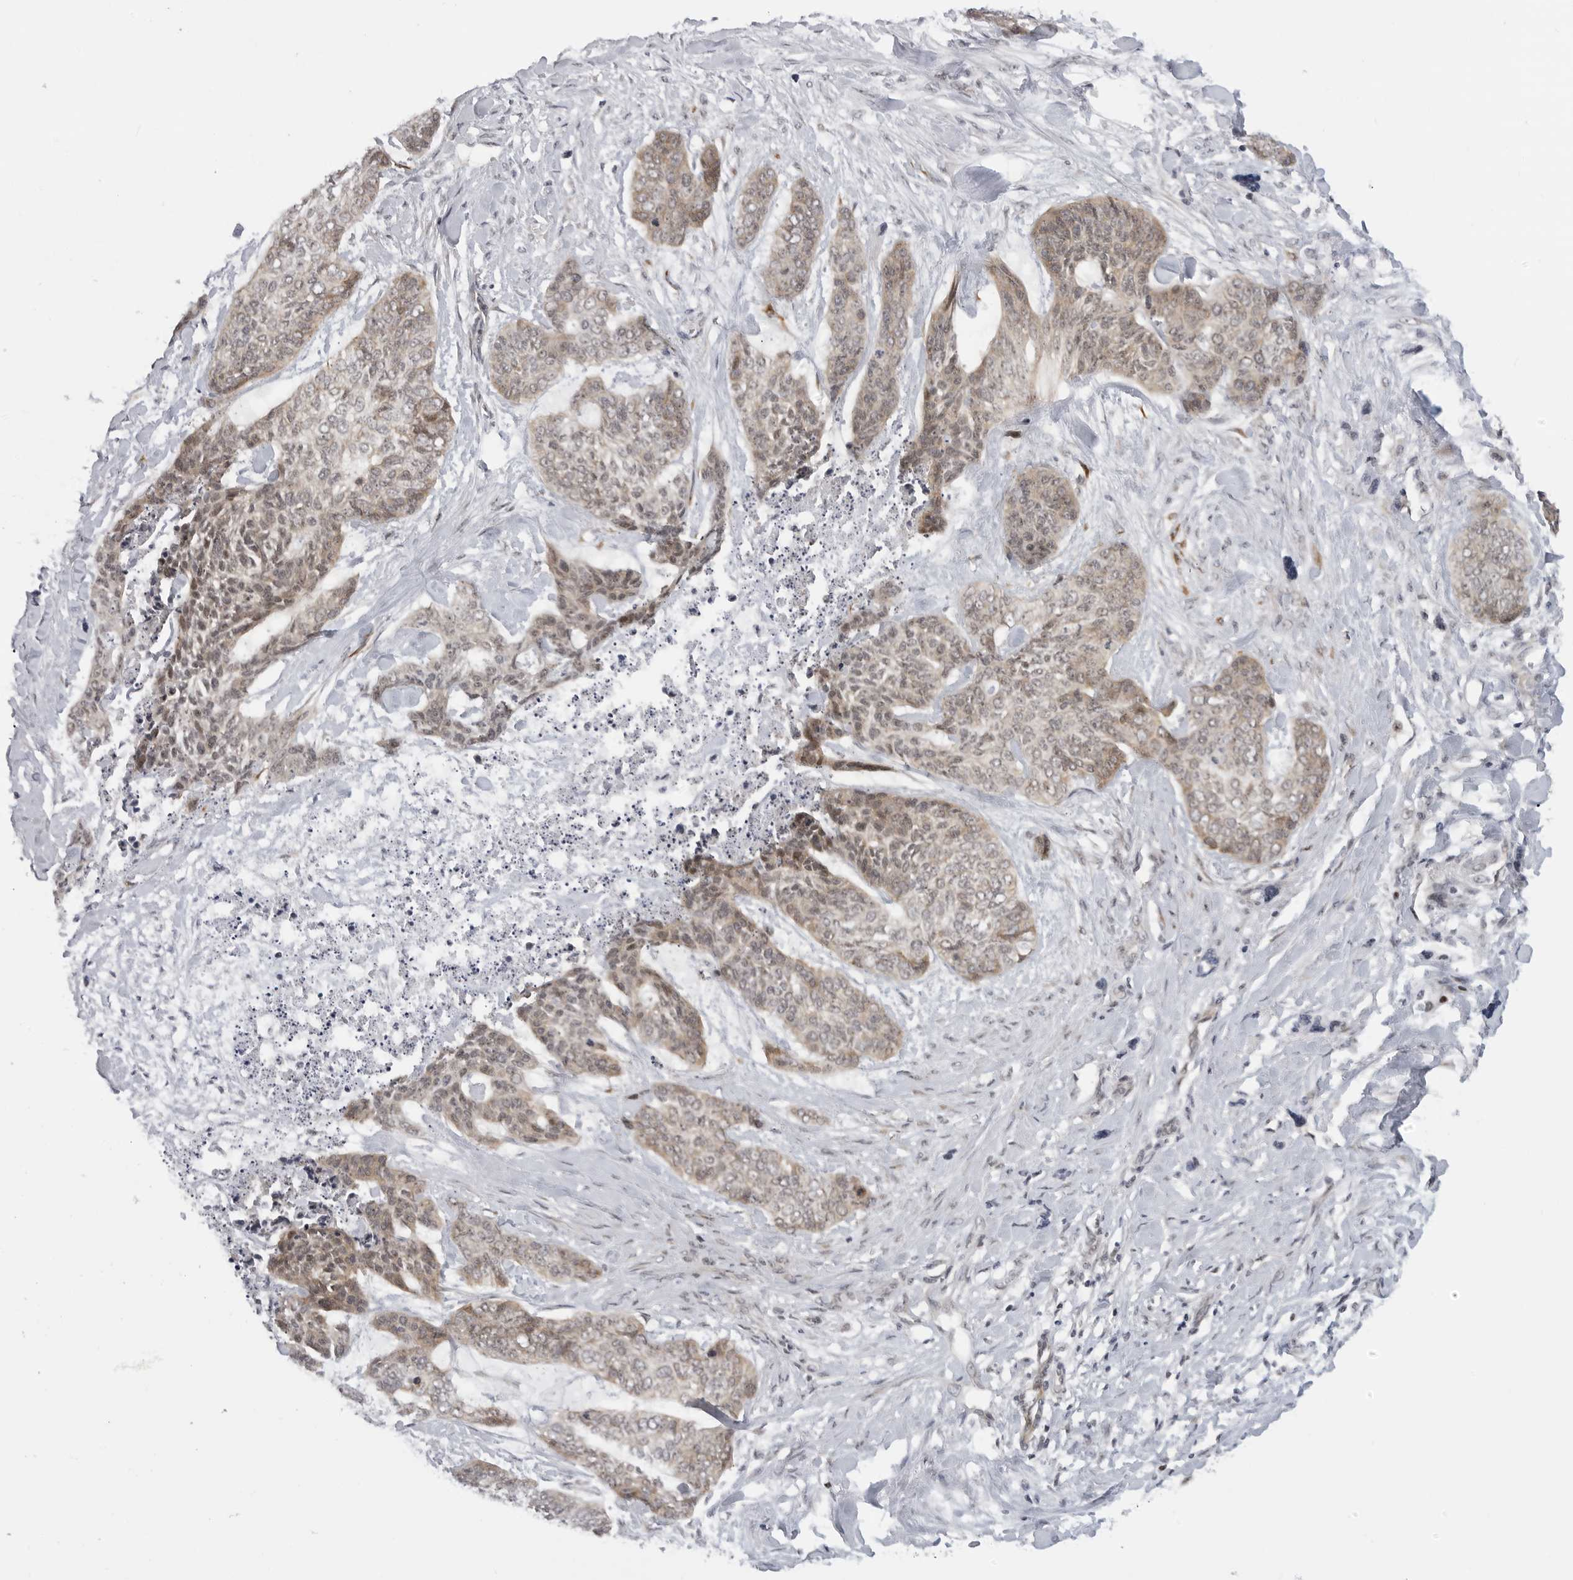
{"staining": {"intensity": "weak", "quantity": "25%-75%", "location": "cytoplasmic/membranous,nuclear"}, "tissue": "skin cancer", "cell_type": "Tumor cells", "image_type": "cancer", "snomed": [{"axis": "morphology", "description": "Basal cell carcinoma"}, {"axis": "topography", "description": "Skin"}], "caption": "A brown stain labels weak cytoplasmic/membranous and nuclear positivity of a protein in human skin cancer (basal cell carcinoma) tumor cells.", "gene": "CEP295NL", "patient": {"sex": "female", "age": 64}}